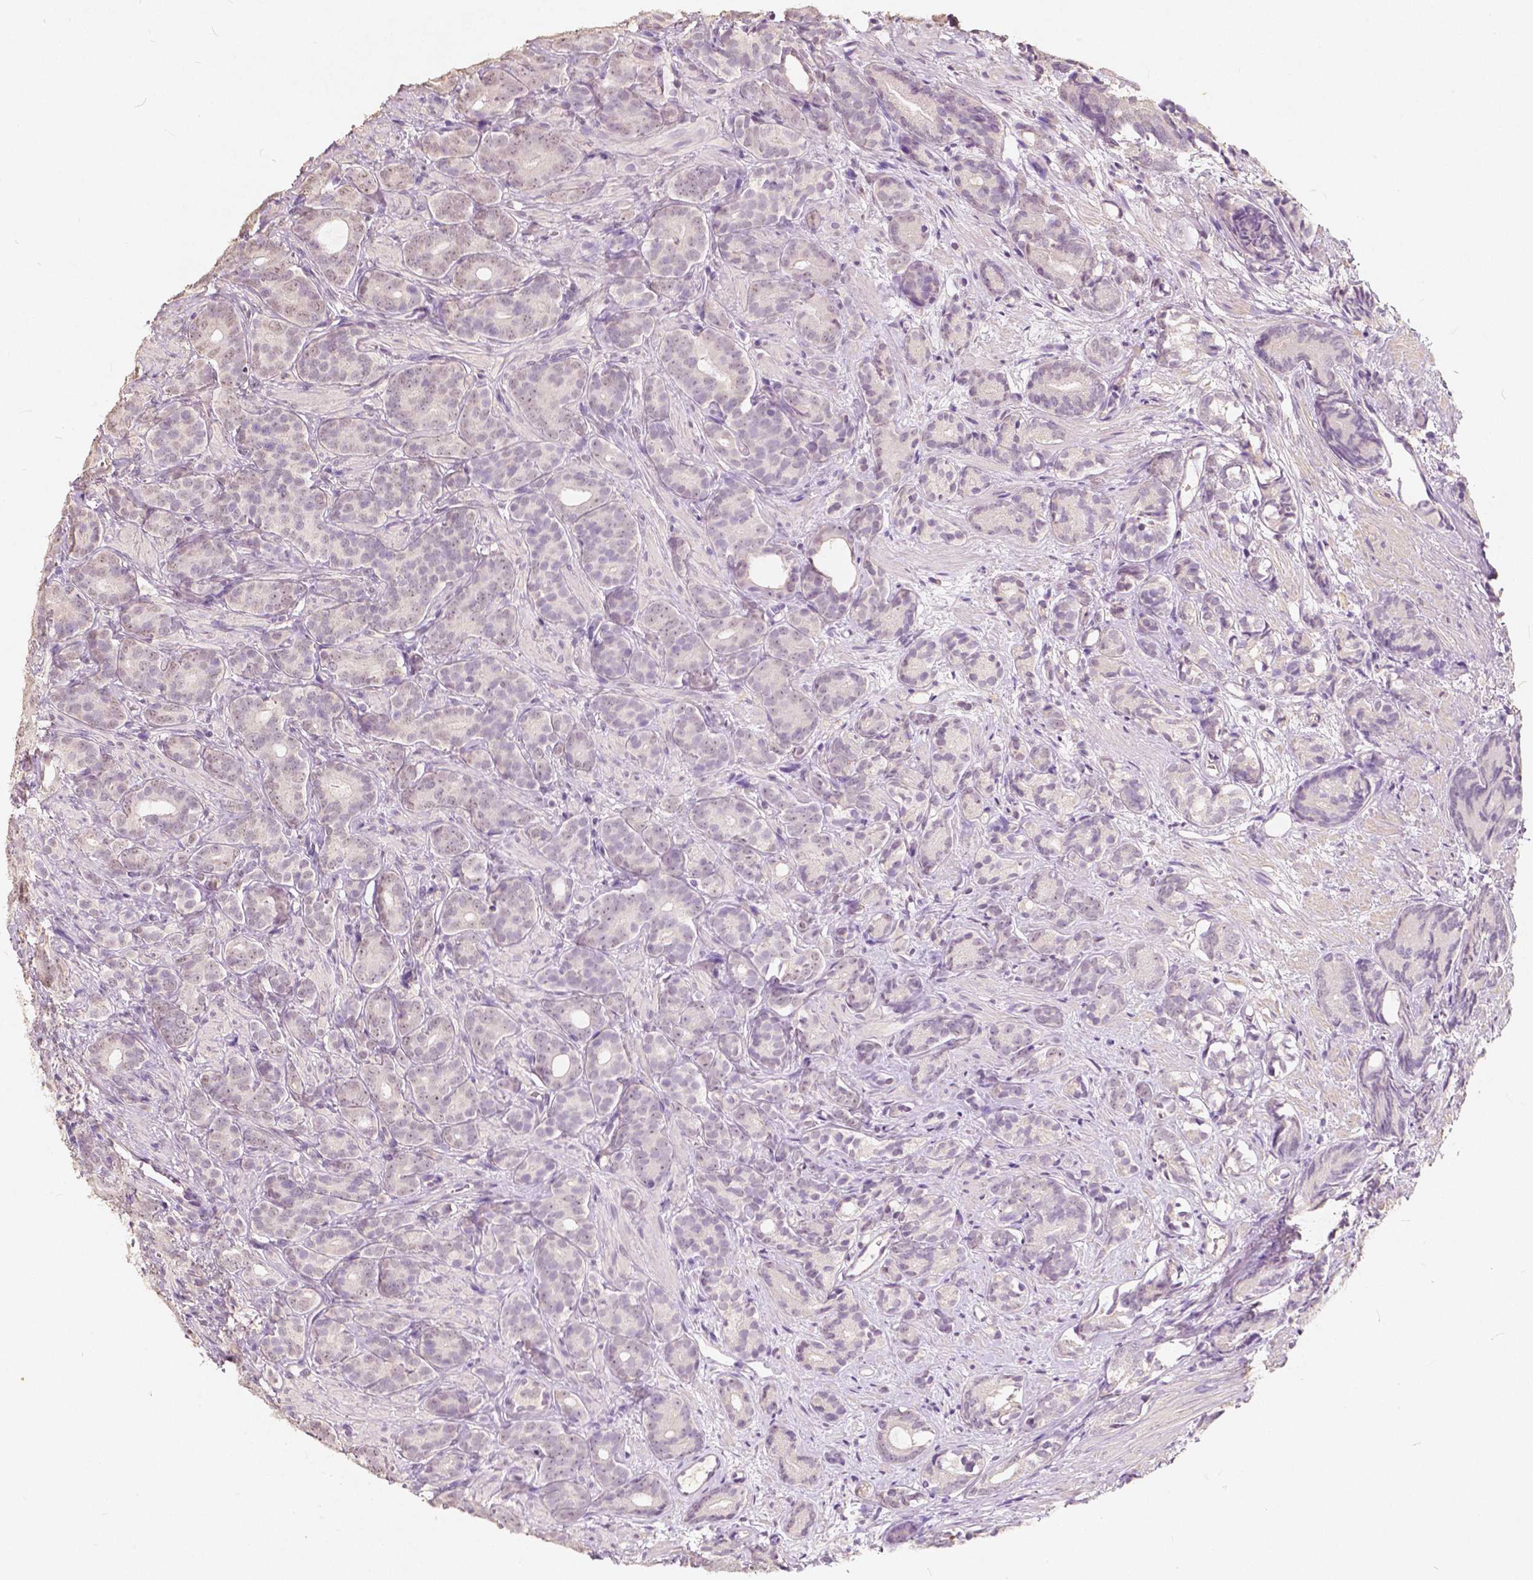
{"staining": {"intensity": "negative", "quantity": "none", "location": "none"}, "tissue": "prostate cancer", "cell_type": "Tumor cells", "image_type": "cancer", "snomed": [{"axis": "morphology", "description": "Adenocarcinoma, High grade"}, {"axis": "topography", "description": "Prostate"}], "caption": "This is an immunohistochemistry photomicrograph of prostate cancer (high-grade adenocarcinoma). There is no expression in tumor cells.", "gene": "SOX15", "patient": {"sex": "male", "age": 84}}